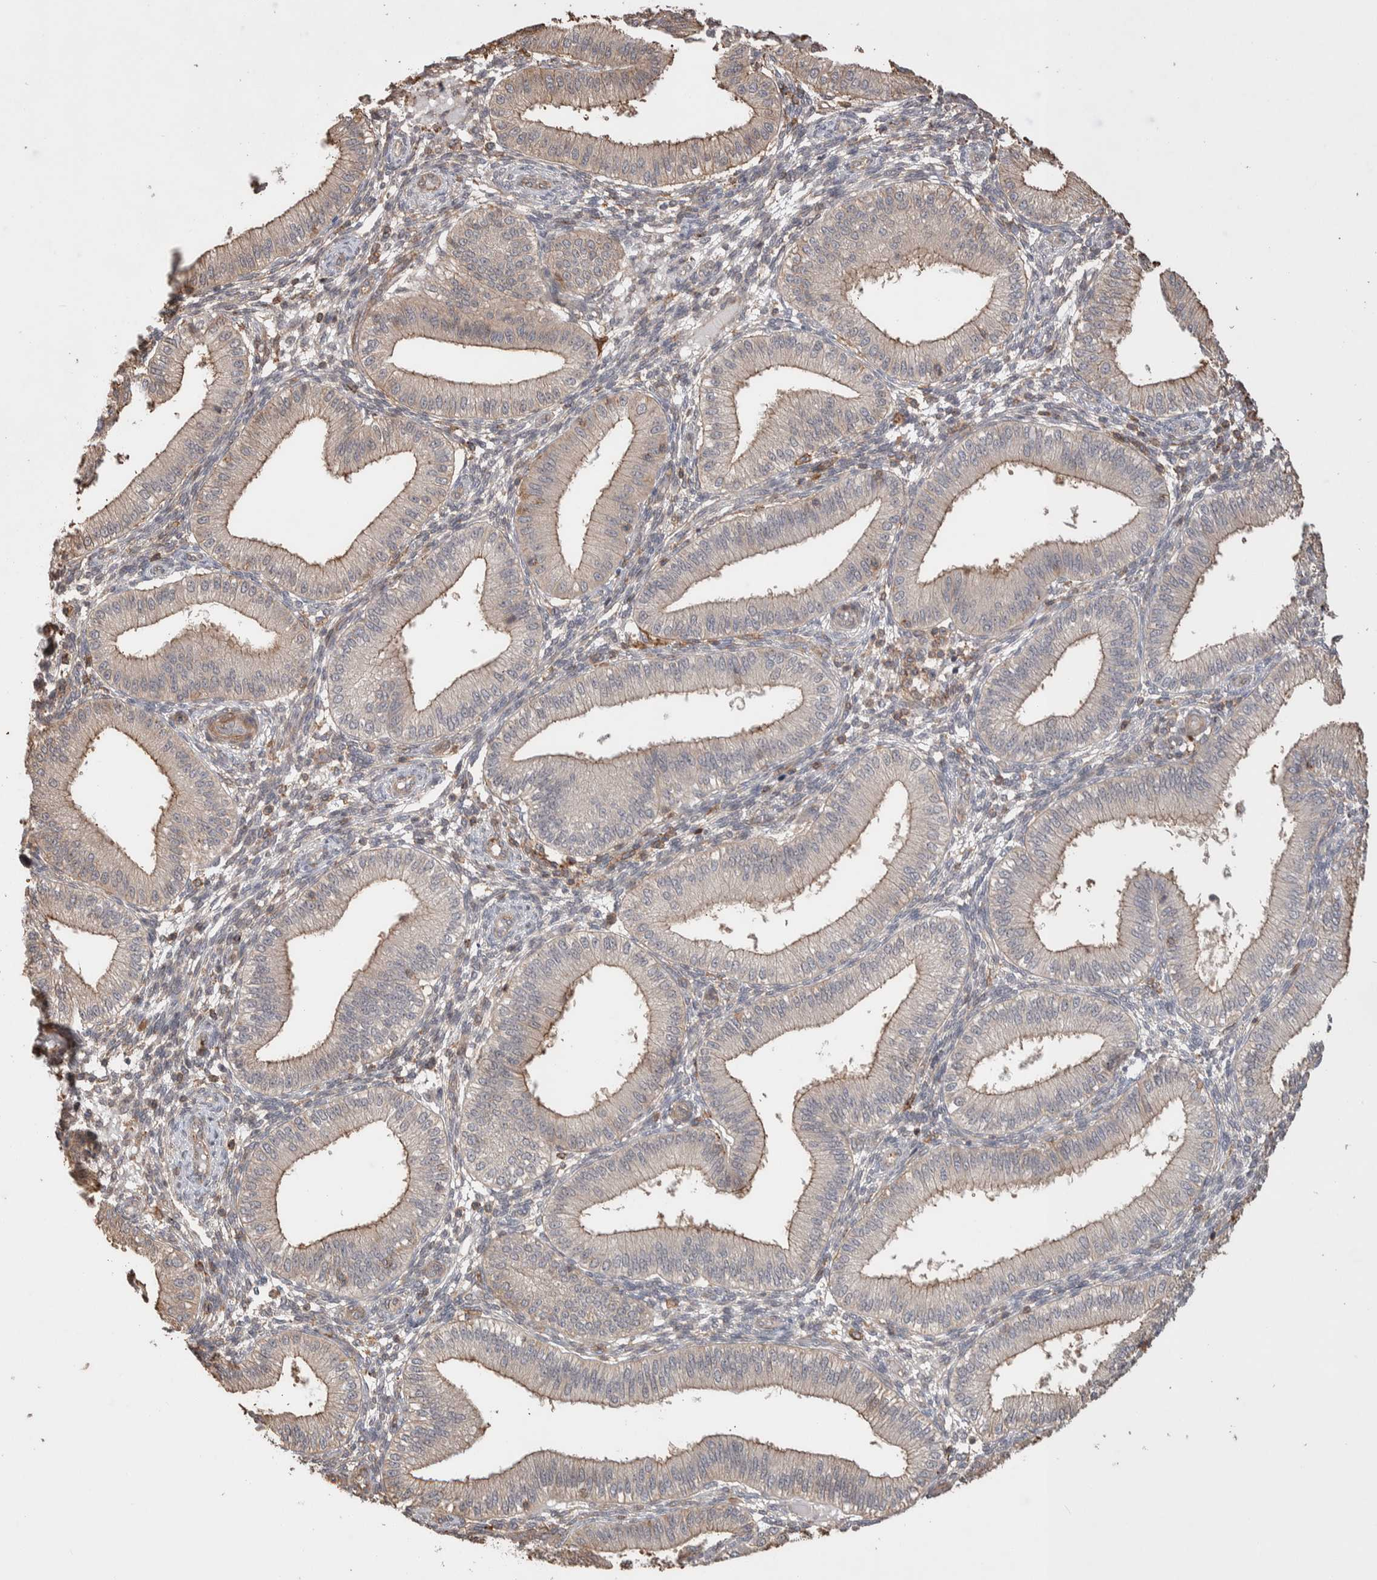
{"staining": {"intensity": "negative", "quantity": "none", "location": "none"}, "tissue": "endometrium", "cell_type": "Cells in endometrial stroma", "image_type": "normal", "snomed": [{"axis": "morphology", "description": "Normal tissue, NOS"}, {"axis": "topography", "description": "Endometrium"}], "caption": "The immunohistochemistry (IHC) photomicrograph has no significant expression in cells in endometrial stroma of endometrium.", "gene": "ZNF704", "patient": {"sex": "female", "age": 39}}